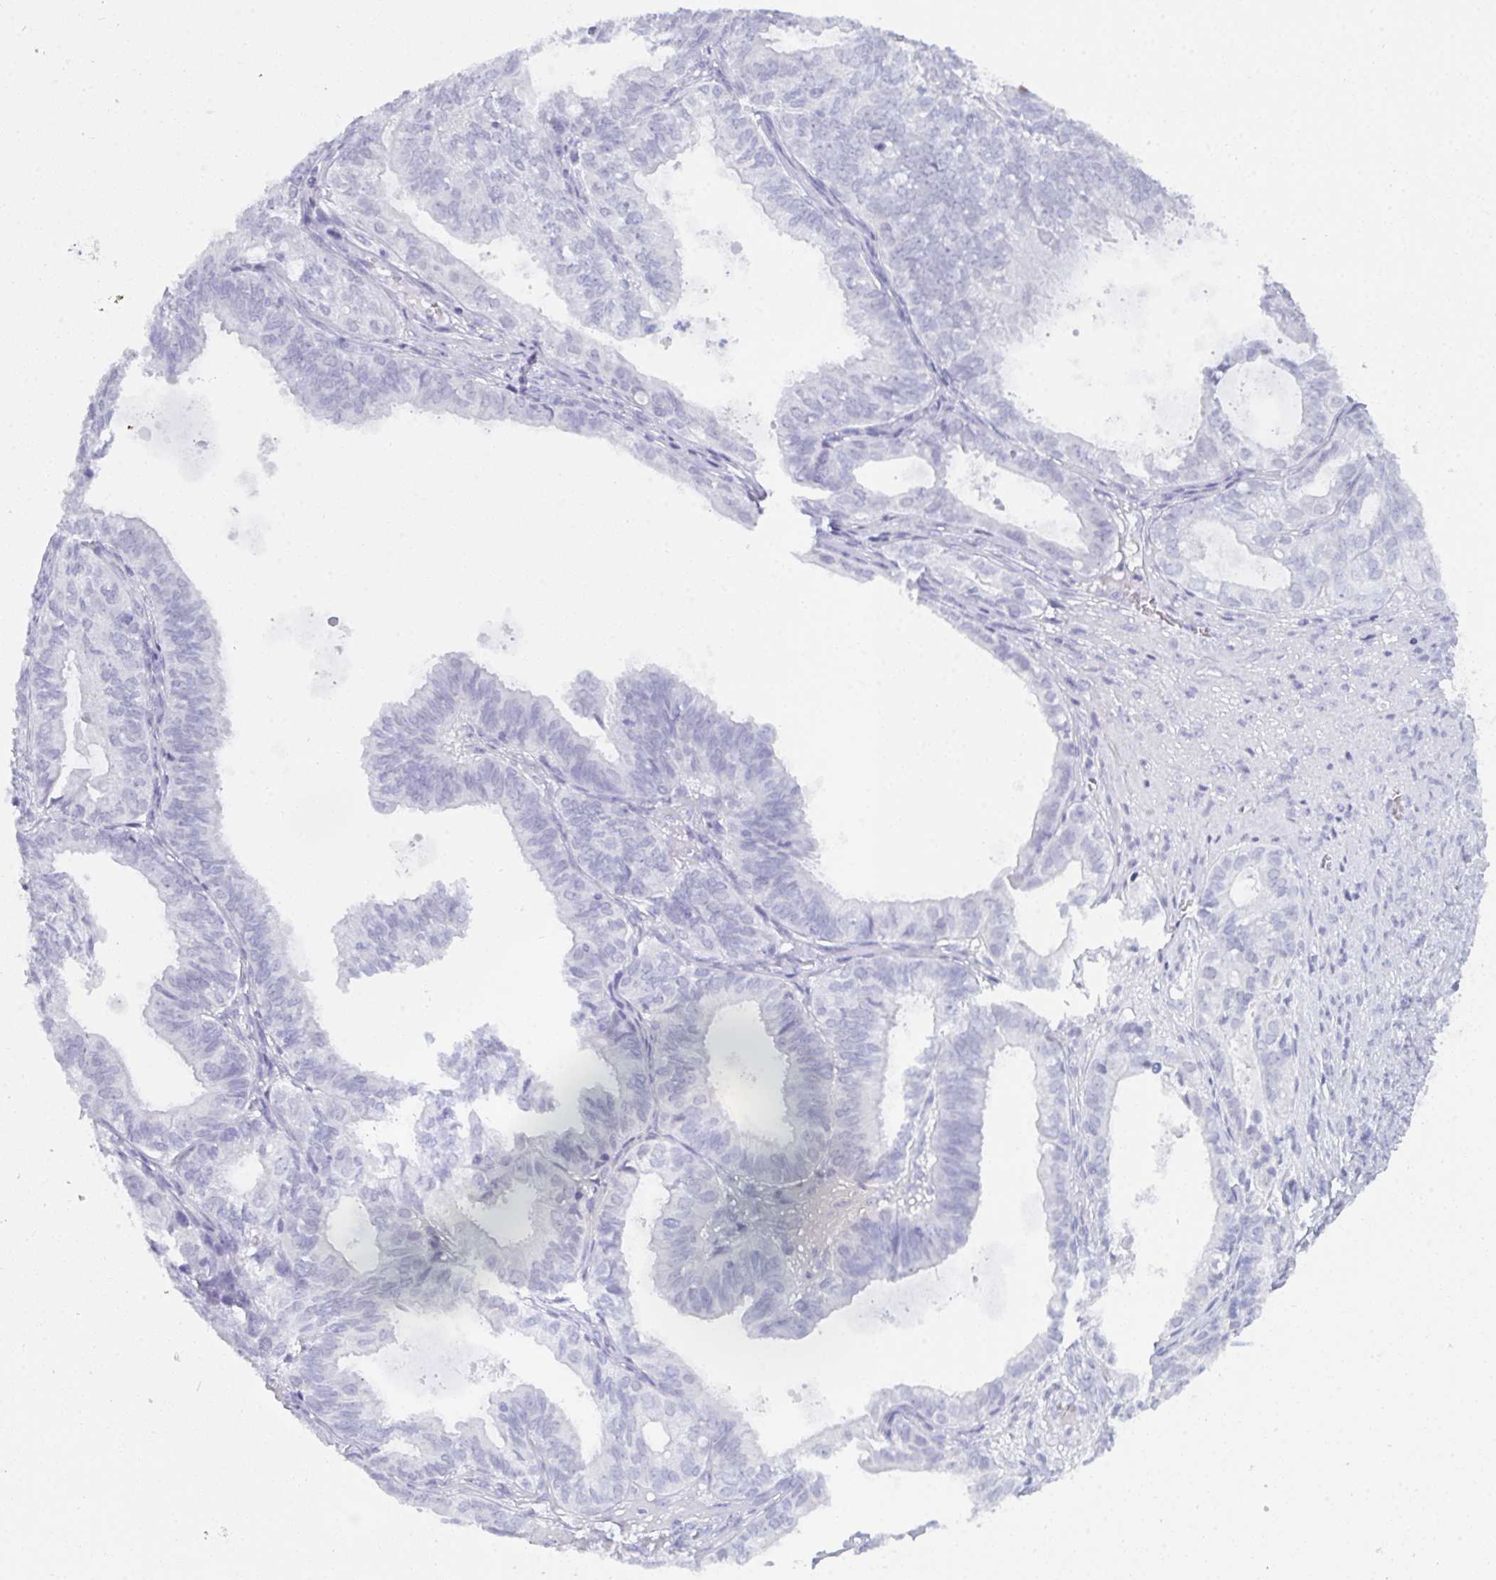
{"staining": {"intensity": "negative", "quantity": "none", "location": "none"}, "tissue": "ovarian cancer", "cell_type": "Tumor cells", "image_type": "cancer", "snomed": [{"axis": "morphology", "description": "Carcinoma, endometroid"}, {"axis": "topography", "description": "Ovary"}], "caption": "Ovarian cancer (endometroid carcinoma) was stained to show a protein in brown. There is no significant positivity in tumor cells.", "gene": "PRDM9", "patient": {"sex": "female", "age": 64}}